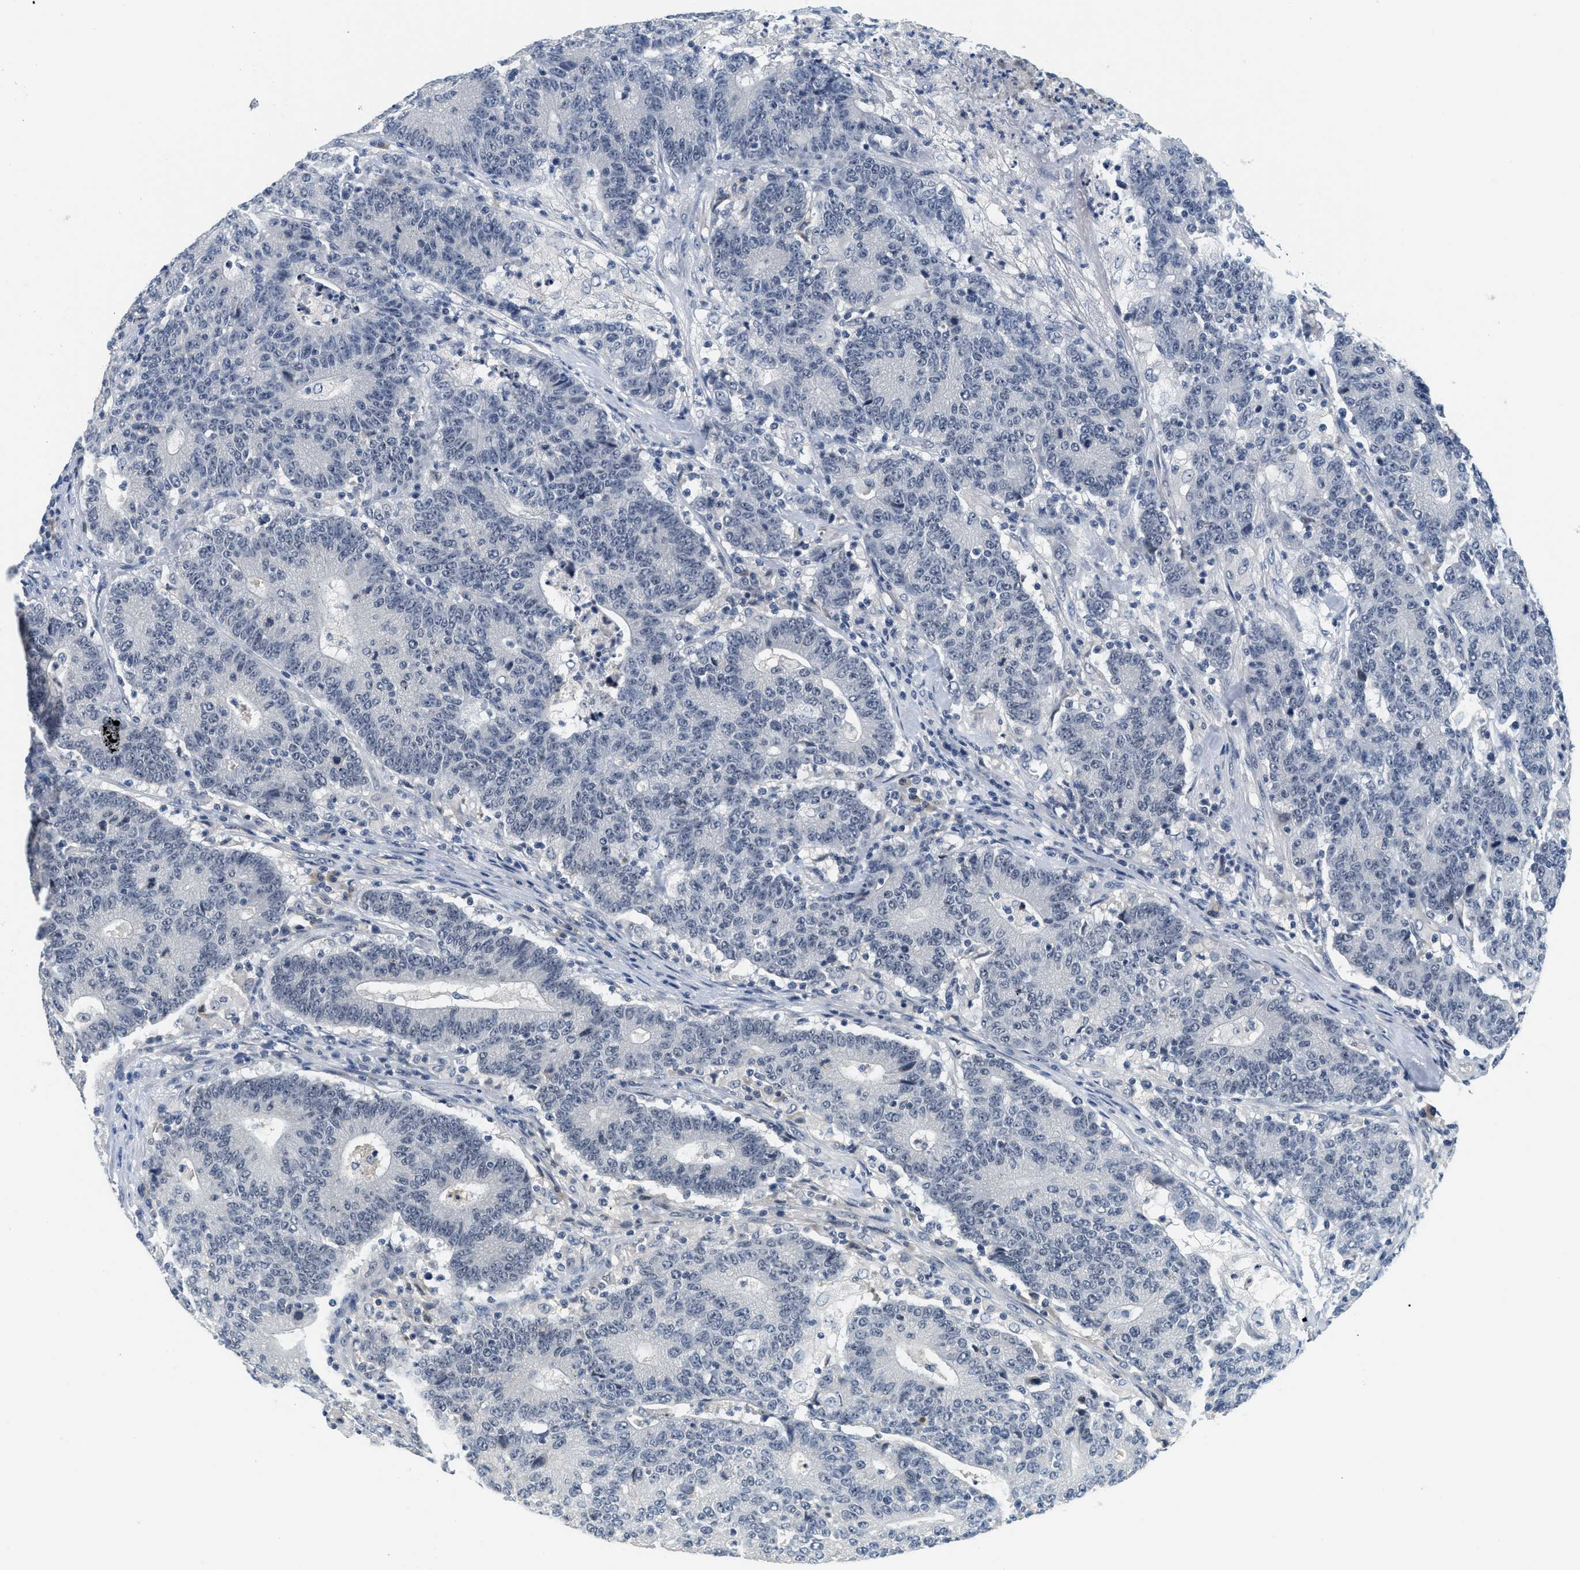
{"staining": {"intensity": "negative", "quantity": "none", "location": "none"}, "tissue": "colorectal cancer", "cell_type": "Tumor cells", "image_type": "cancer", "snomed": [{"axis": "morphology", "description": "Normal tissue, NOS"}, {"axis": "morphology", "description": "Adenocarcinoma, NOS"}, {"axis": "topography", "description": "Colon"}], "caption": "Immunohistochemistry (IHC) of colorectal cancer reveals no positivity in tumor cells.", "gene": "MZF1", "patient": {"sex": "female", "age": 75}}